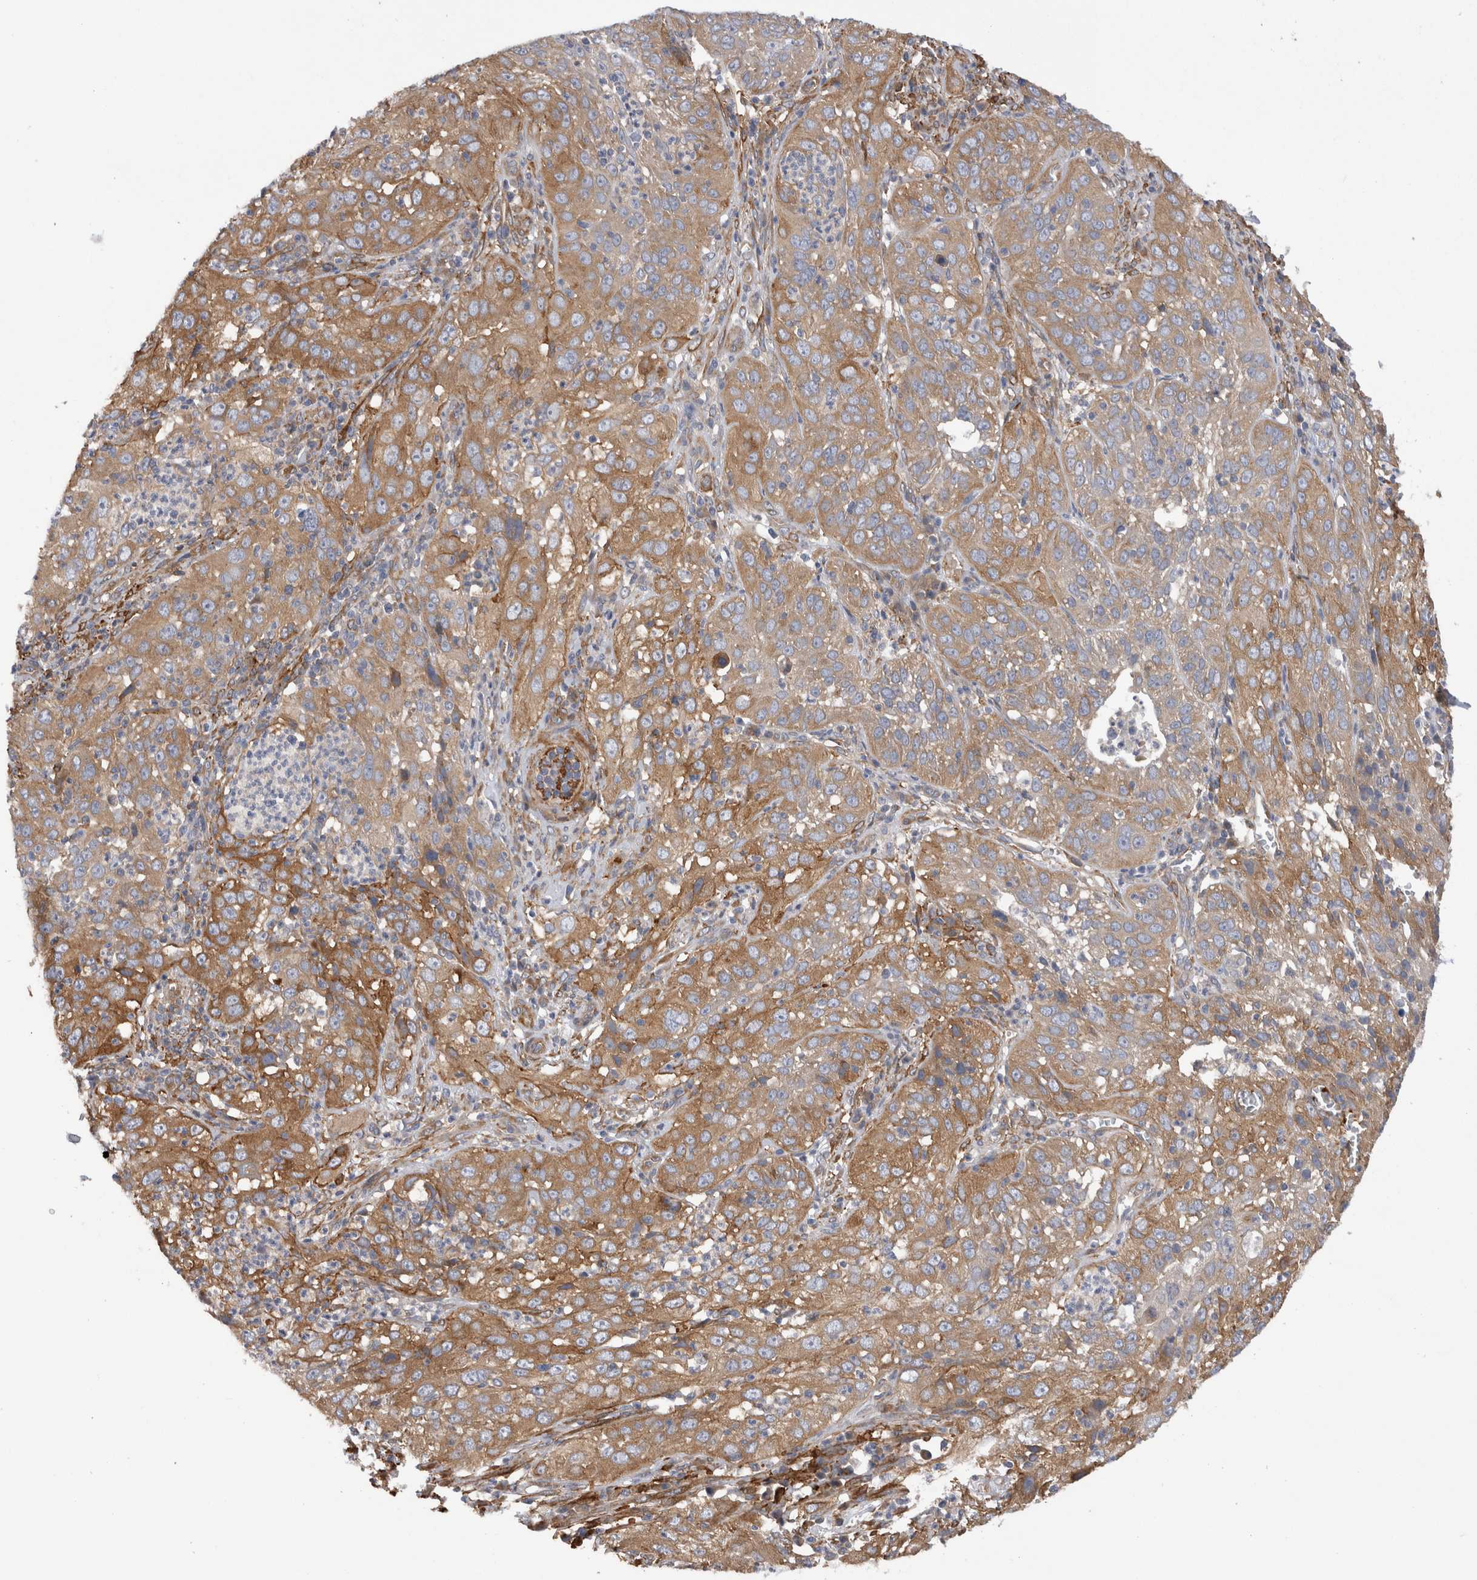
{"staining": {"intensity": "moderate", "quantity": ">75%", "location": "cytoplasmic/membranous"}, "tissue": "cervical cancer", "cell_type": "Tumor cells", "image_type": "cancer", "snomed": [{"axis": "morphology", "description": "Squamous cell carcinoma, NOS"}, {"axis": "topography", "description": "Cervix"}], "caption": "Protein positivity by IHC demonstrates moderate cytoplasmic/membranous expression in about >75% of tumor cells in cervical cancer.", "gene": "EPRS1", "patient": {"sex": "female", "age": 32}}